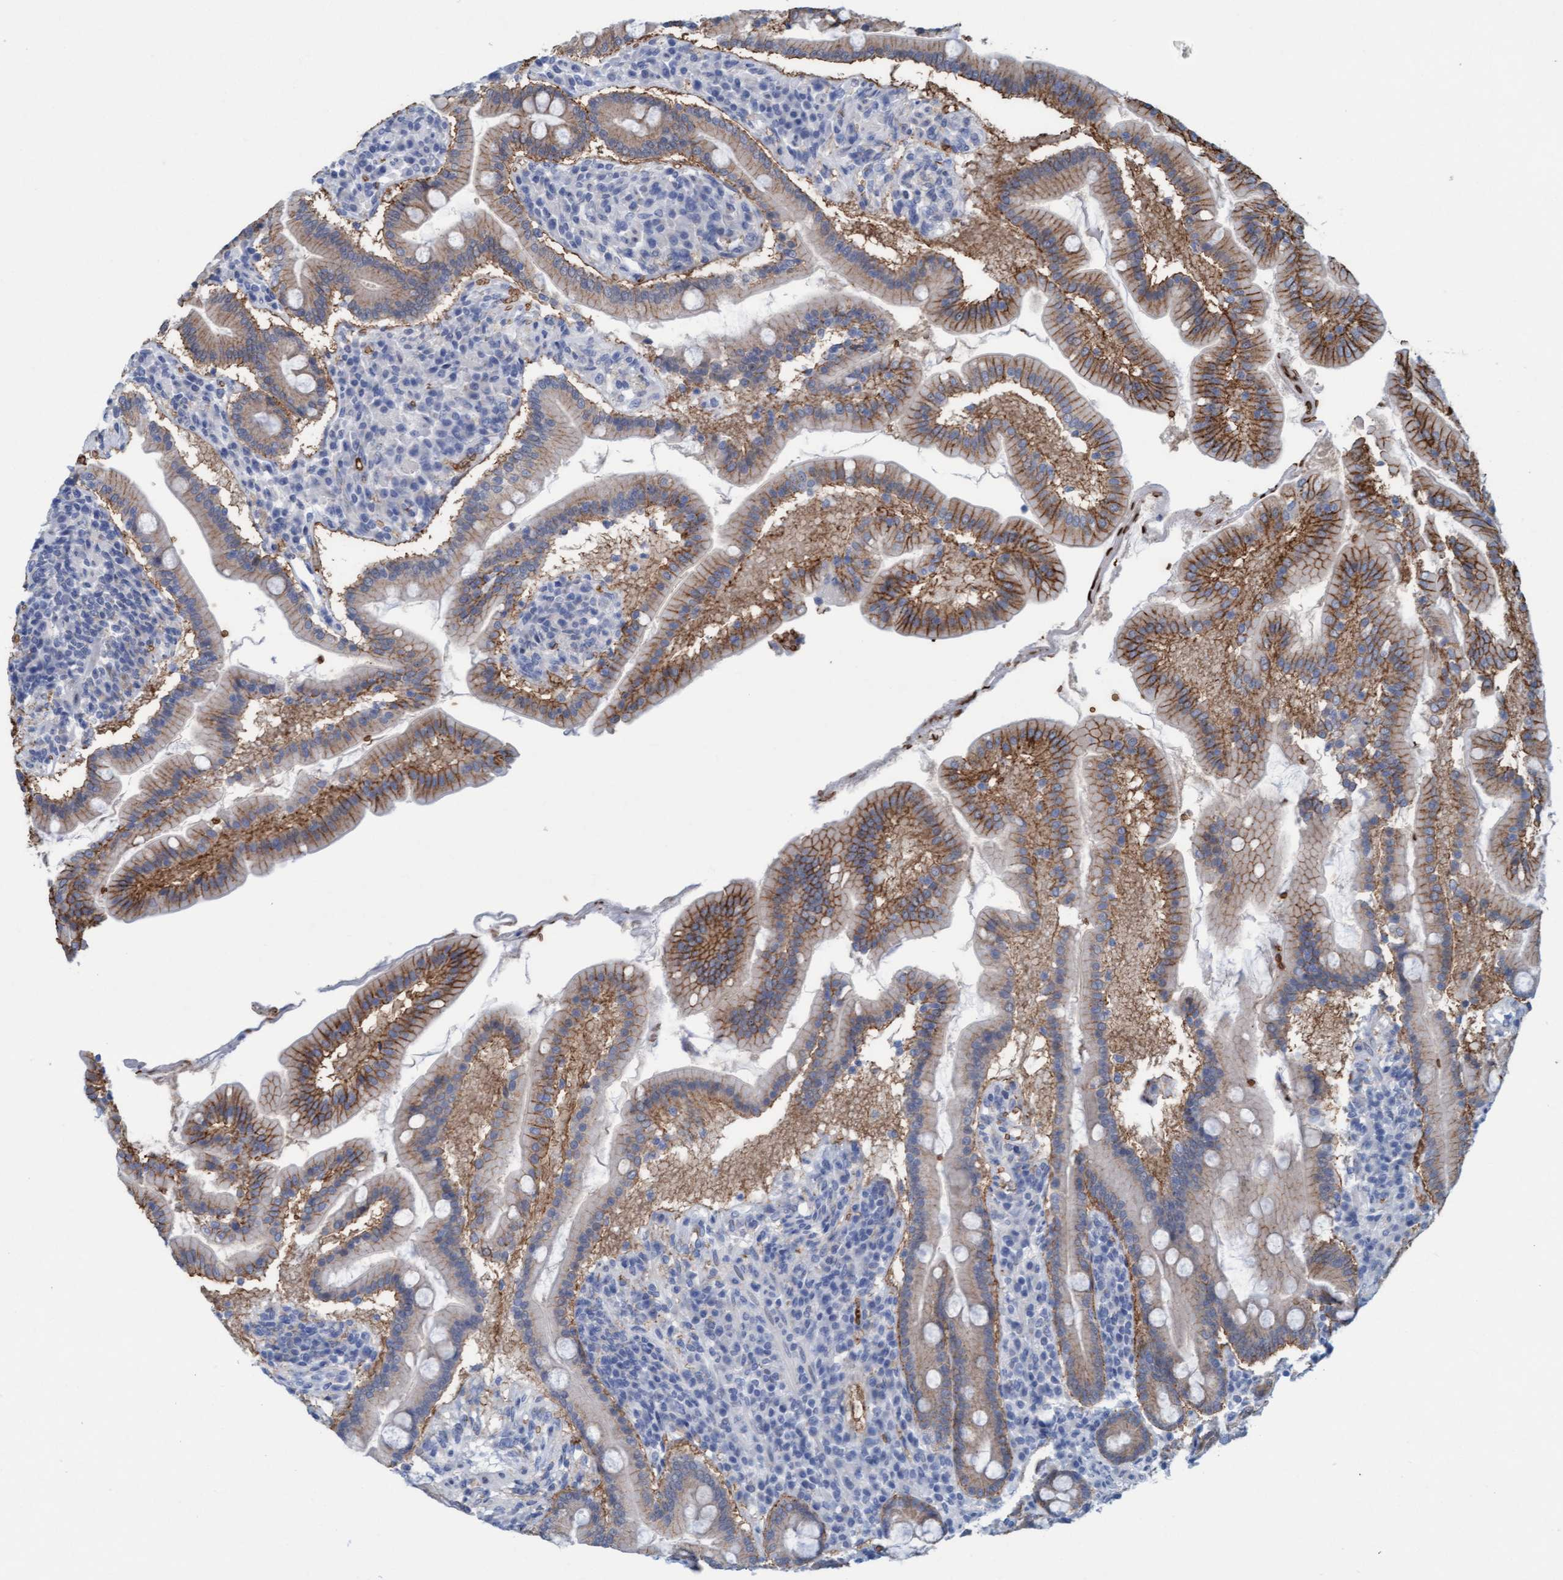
{"staining": {"intensity": "moderate", "quantity": ">75%", "location": "cytoplasmic/membranous"}, "tissue": "duodenum", "cell_type": "Glandular cells", "image_type": "normal", "snomed": [{"axis": "morphology", "description": "Normal tissue, NOS"}, {"axis": "topography", "description": "Duodenum"}], "caption": "Normal duodenum displays moderate cytoplasmic/membranous positivity in approximately >75% of glandular cells.", "gene": "SPEM2", "patient": {"sex": "male", "age": 50}}